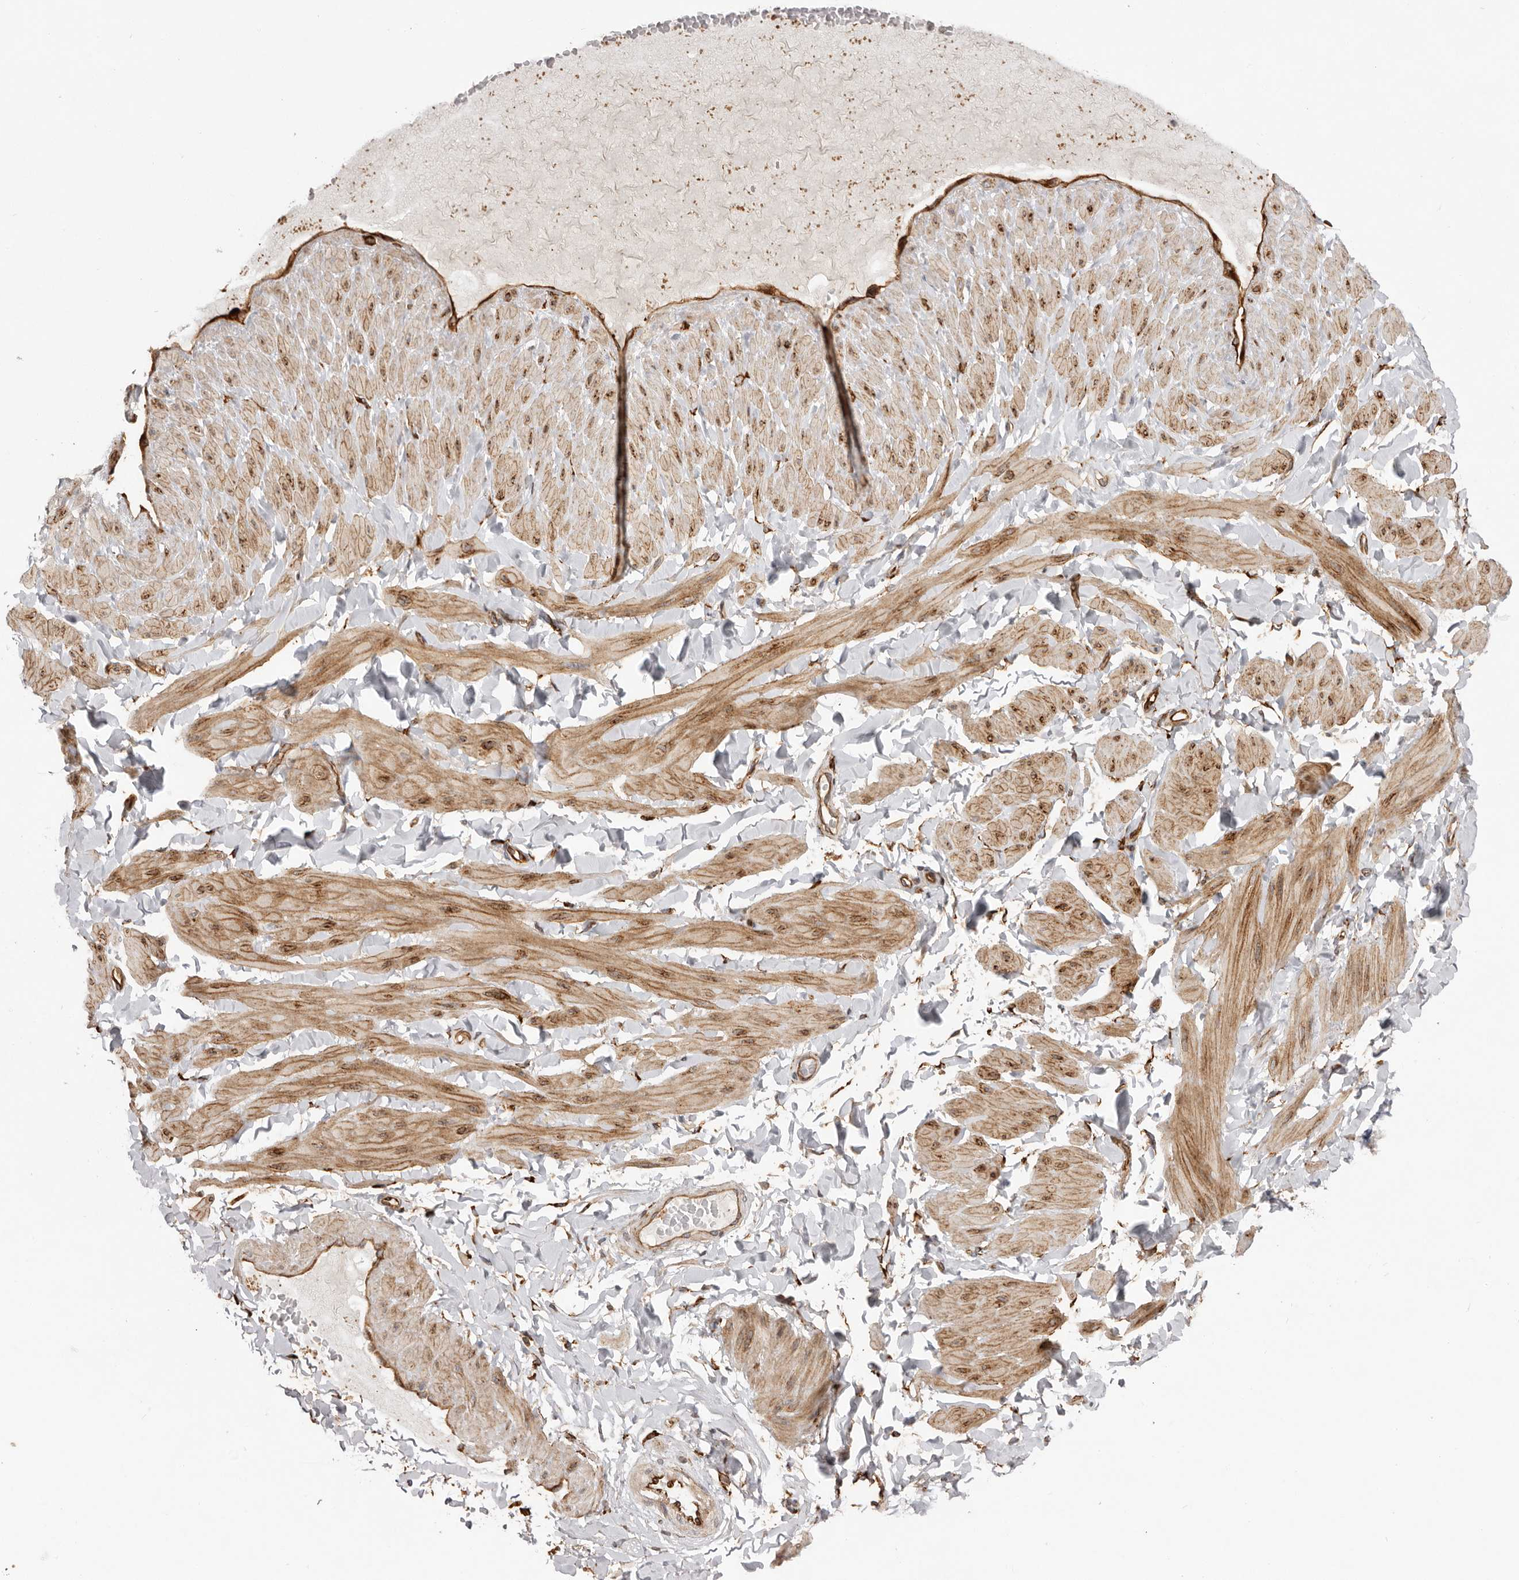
{"staining": {"intensity": "moderate", "quantity": "<25%", "location": "cytoplasmic/membranous"}, "tissue": "adipose tissue", "cell_type": "Adipocytes", "image_type": "normal", "snomed": [{"axis": "morphology", "description": "Normal tissue, NOS"}, {"axis": "topography", "description": "Adipose tissue"}, {"axis": "topography", "description": "Vascular tissue"}, {"axis": "topography", "description": "Peripheral nerve tissue"}], "caption": "Protein staining reveals moderate cytoplasmic/membranous expression in about <25% of adipocytes in benign adipose tissue.", "gene": "WDTC1", "patient": {"sex": "male", "age": 25}}